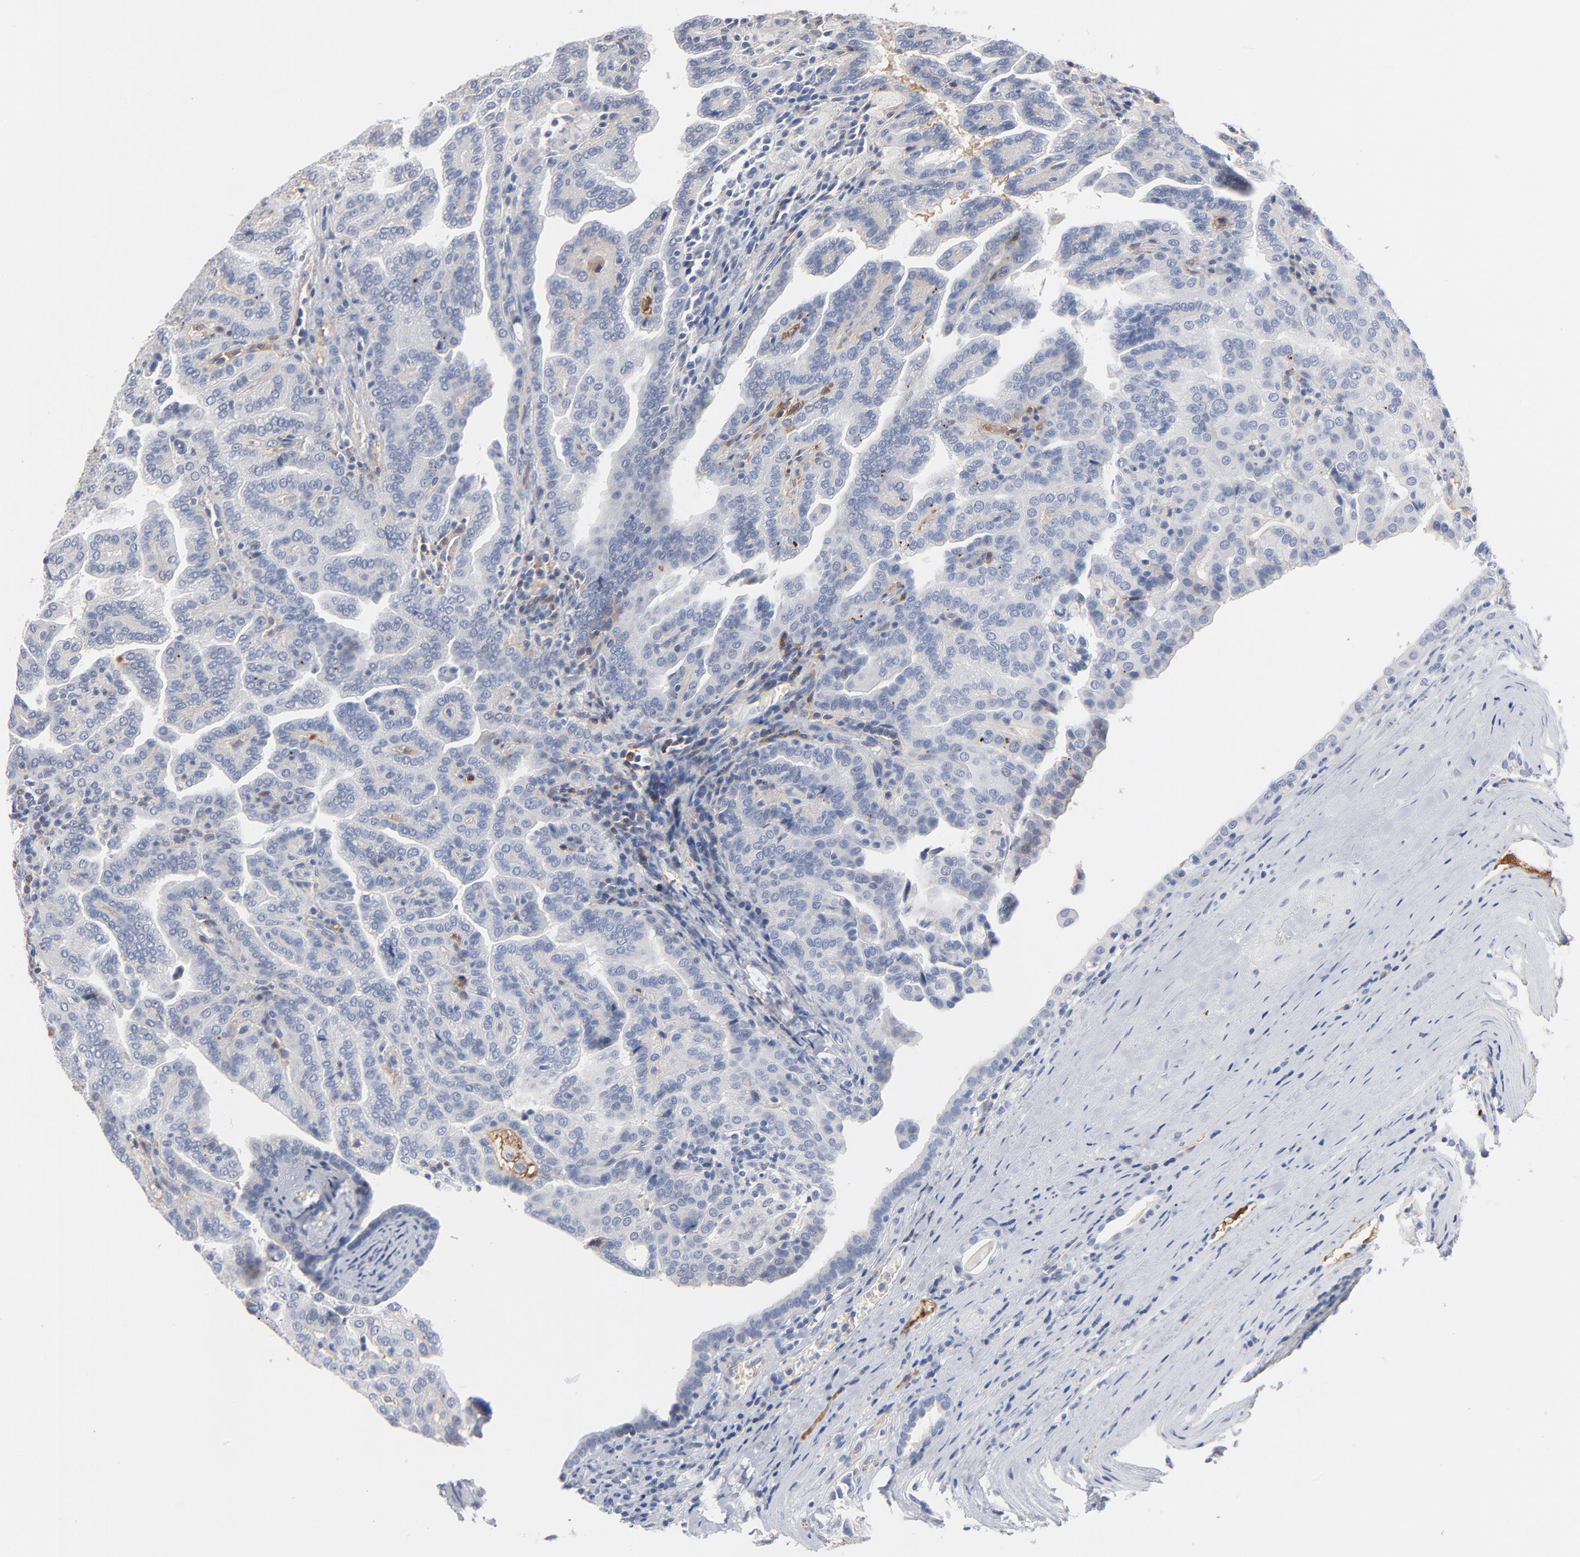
{"staining": {"intensity": "negative", "quantity": "none", "location": "none"}, "tissue": "renal cancer", "cell_type": "Tumor cells", "image_type": "cancer", "snomed": [{"axis": "morphology", "description": "Adenocarcinoma, NOS"}, {"axis": "topography", "description": "Kidney"}], "caption": "Immunohistochemistry (IHC) photomicrograph of human renal adenocarcinoma stained for a protein (brown), which reveals no positivity in tumor cells.", "gene": "SERPINA4", "patient": {"sex": "male", "age": 61}}